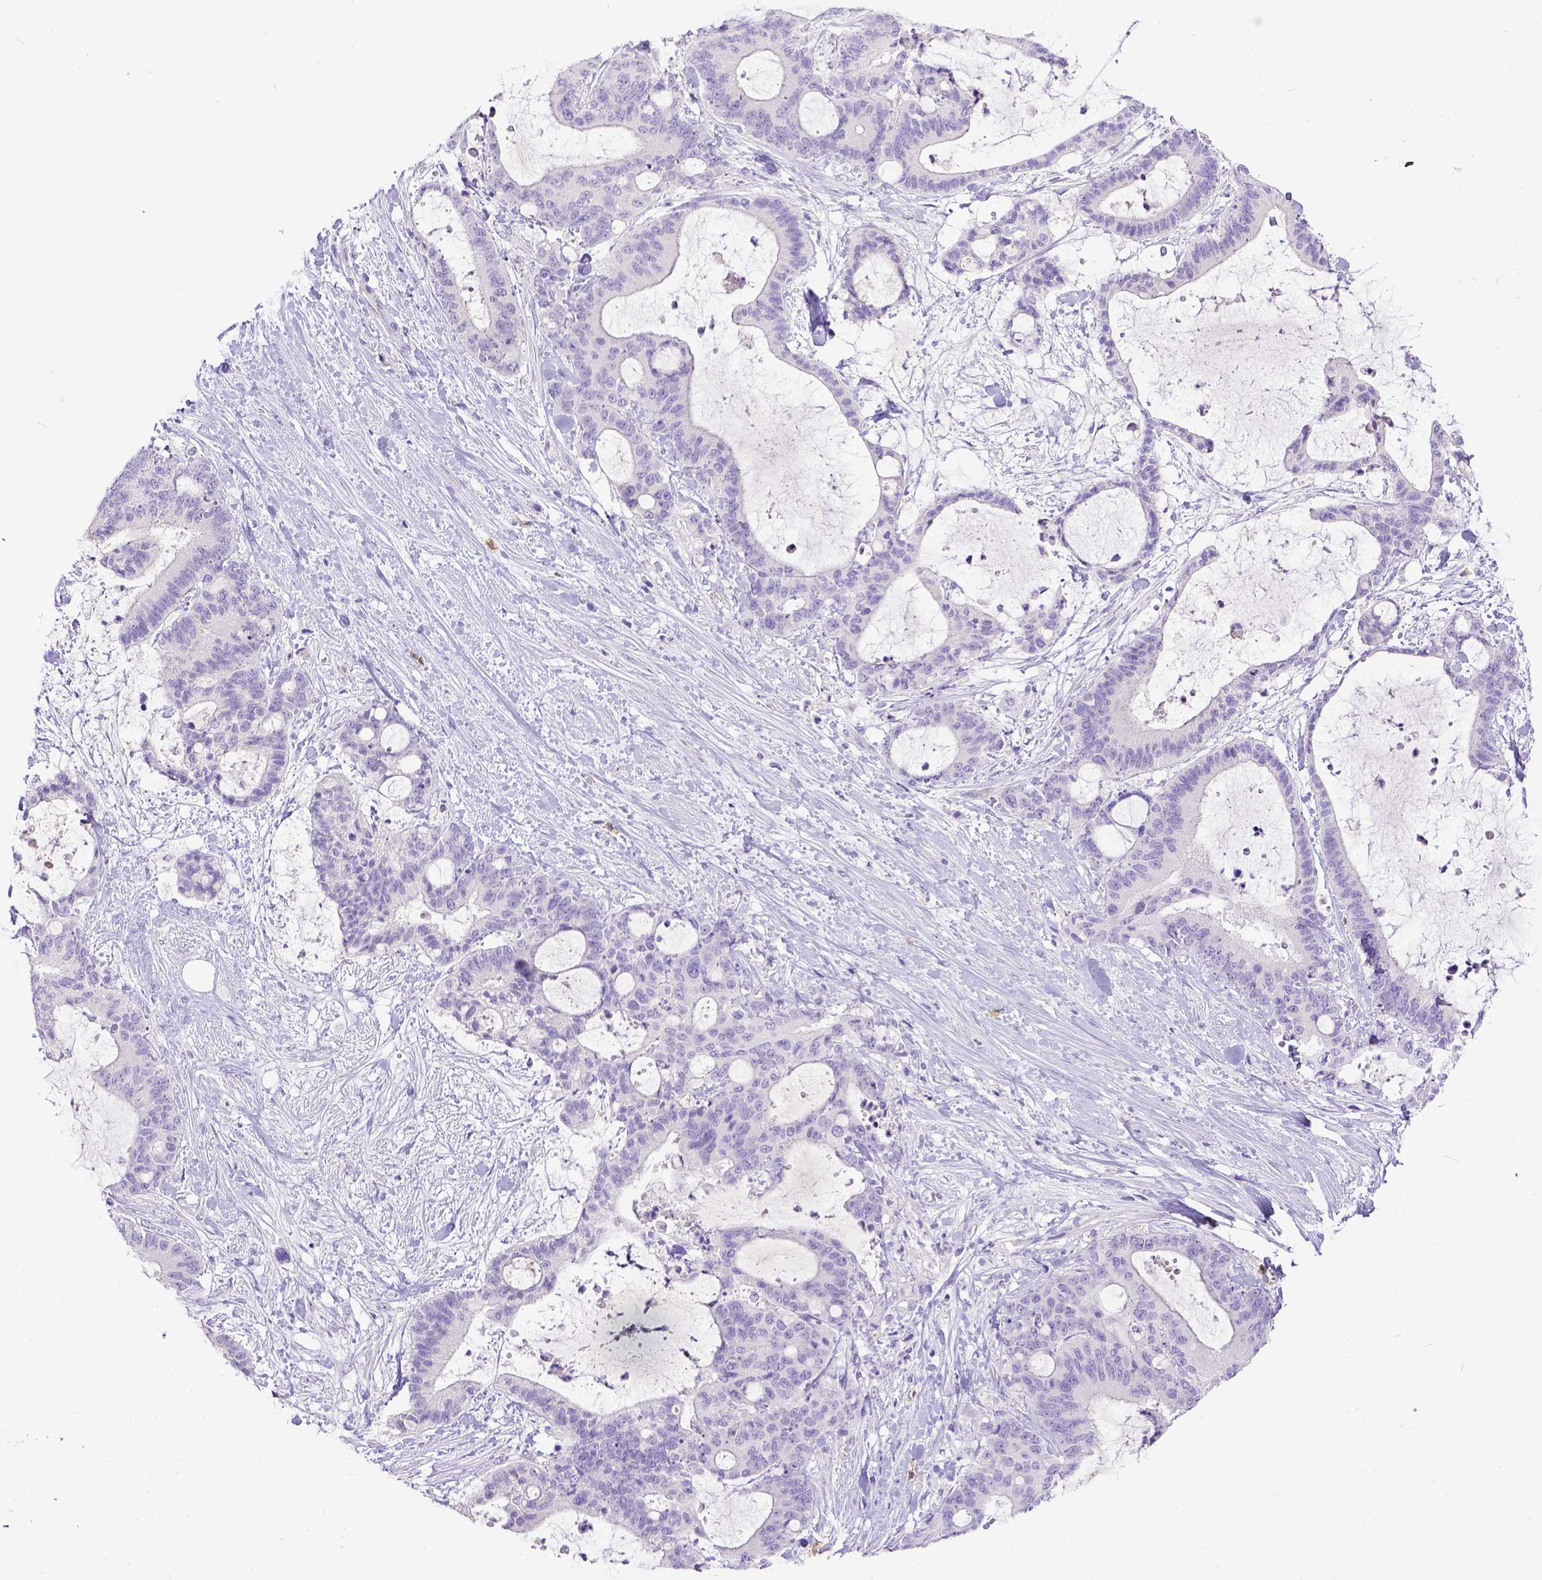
{"staining": {"intensity": "negative", "quantity": "none", "location": "none"}, "tissue": "liver cancer", "cell_type": "Tumor cells", "image_type": "cancer", "snomed": [{"axis": "morphology", "description": "Cholangiocarcinoma"}, {"axis": "topography", "description": "Liver"}], "caption": "Immunohistochemistry micrograph of neoplastic tissue: human liver cholangiocarcinoma stained with DAB demonstrates no significant protein staining in tumor cells.", "gene": "KIT", "patient": {"sex": "female", "age": 73}}